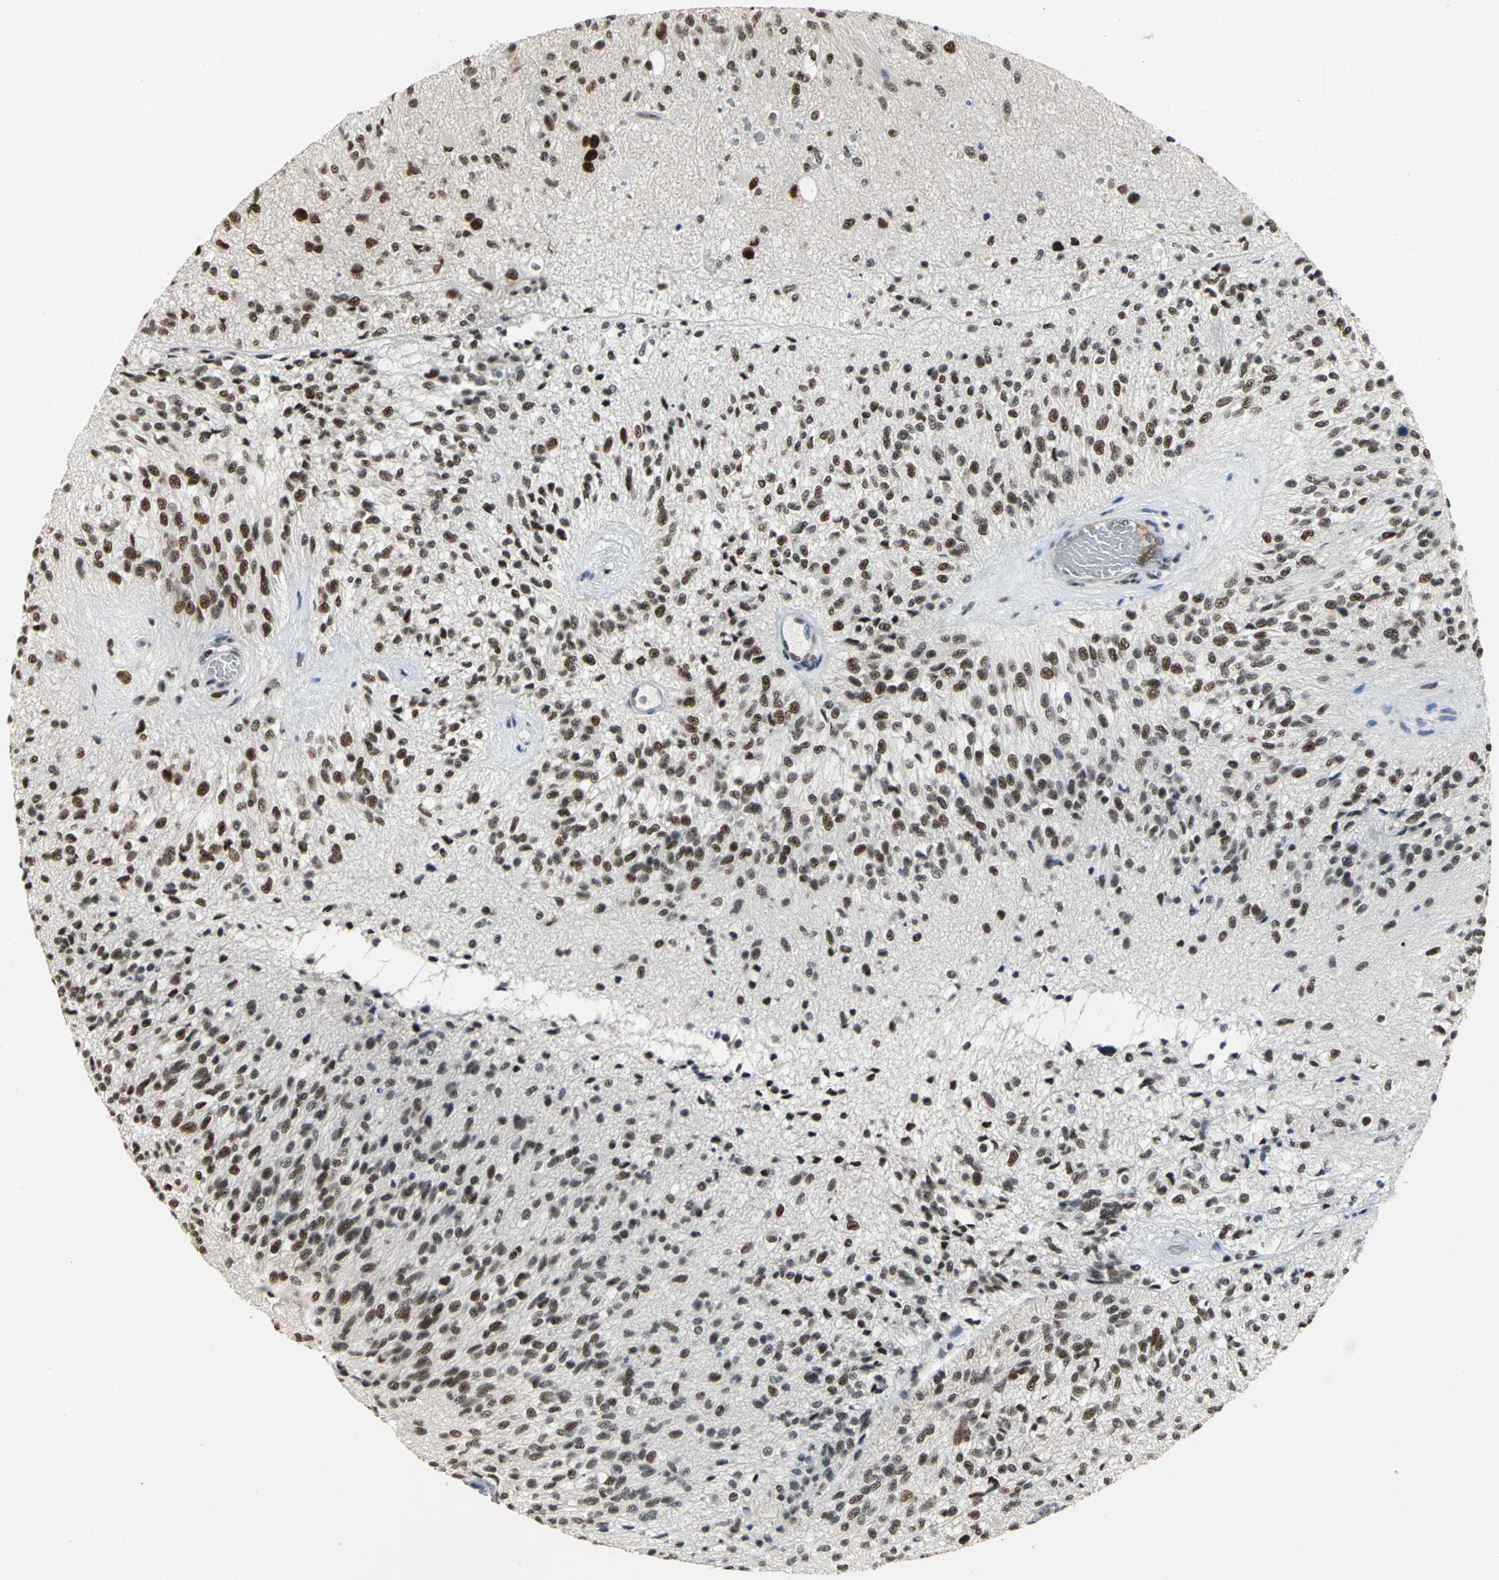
{"staining": {"intensity": "strong", "quantity": ">75%", "location": "nuclear"}, "tissue": "glioma", "cell_type": "Tumor cells", "image_type": "cancer", "snomed": [{"axis": "morphology", "description": "Normal tissue, NOS"}, {"axis": "morphology", "description": "Glioma, malignant, High grade"}, {"axis": "topography", "description": "Cerebral cortex"}], "caption": "This is an image of IHC staining of malignant high-grade glioma, which shows strong positivity in the nuclear of tumor cells.", "gene": "CCDC88C", "patient": {"sex": "male", "age": 77}}